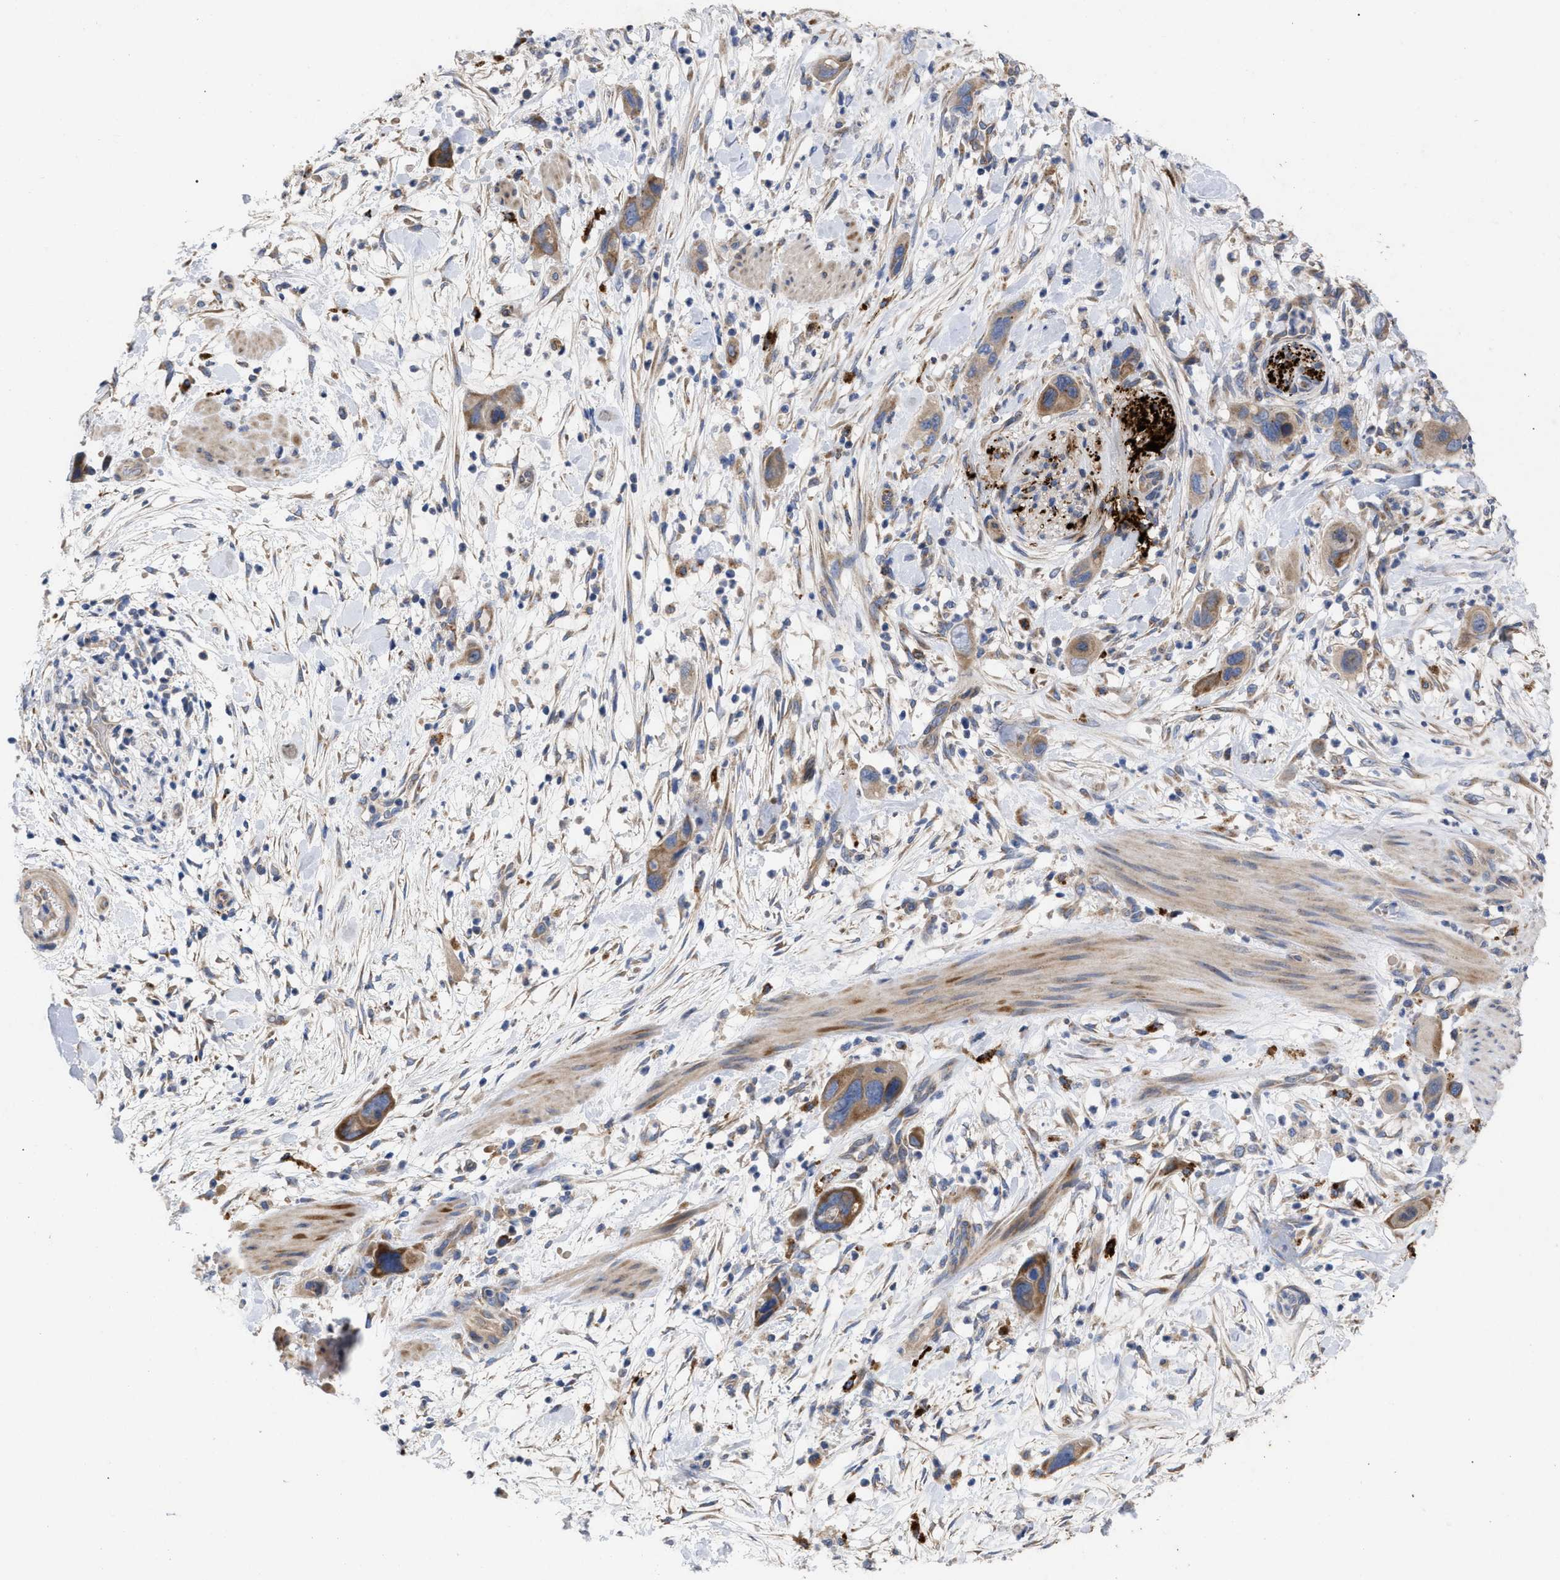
{"staining": {"intensity": "moderate", "quantity": ">75%", "location": "cytoplasmic/membranous"}, "tissue": "pancreatic cancer", "cell_type": "Tumor cells", "image_type": "cancer", "snomed": [{"axis": "morphology", "description": "Adenocarcinoma, NOS"}, {"axis": "topography", "description": "Pancreas"}], "caption": "High-power microscopy captured an IHC photomicrograph of pancreatic adenocarcinoma, revealing moderate cytoplasmic/membranous staining in about >75% of tumor cells.", "gene": "VIP", "patient": {"sex": "female", "age": 71}}